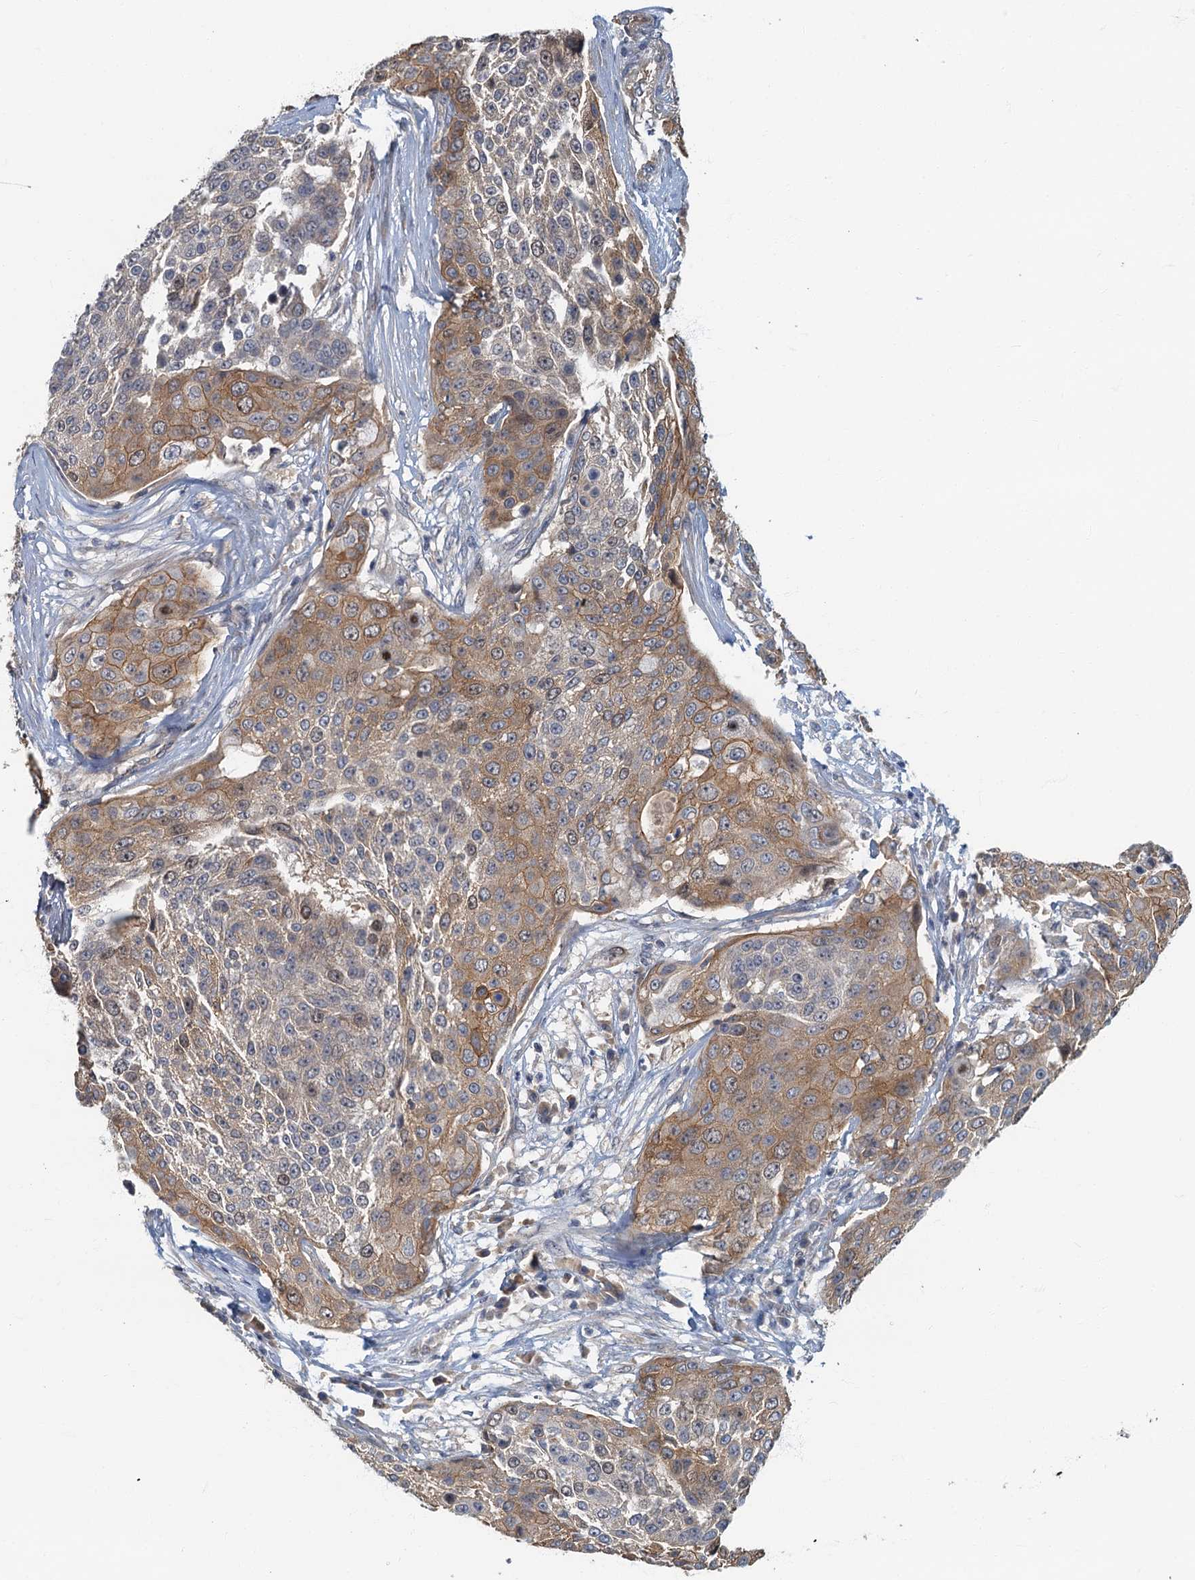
{"staining": {"intensity": "moderate", "quantity": "25%-75%", "location": "cytoplasmic/membranous"}, "tissue": "urothelial cancer", "cell_type": "Tumor cells", "image_type": "cancer", "snomed": [{"axis": "morphology", "description": "Urothelial carcinoma, High grade"}, {"axis": "topography", "description": "Urinary bladder"}], "caption": "Urothelial cancer was stained to show a protein in brown. There is medium levels of moderate cytoplasmic/membranous expression in approximately 25%-75% of tumor cells. Using DAB (3,3'-diaminobenzidine) (brown) and hematoxylin (blue) stains, captured at high magnification using brightfield microscopy.", "gene": "CKAP2L", "patient": {"sex": "female", "age": 63}}